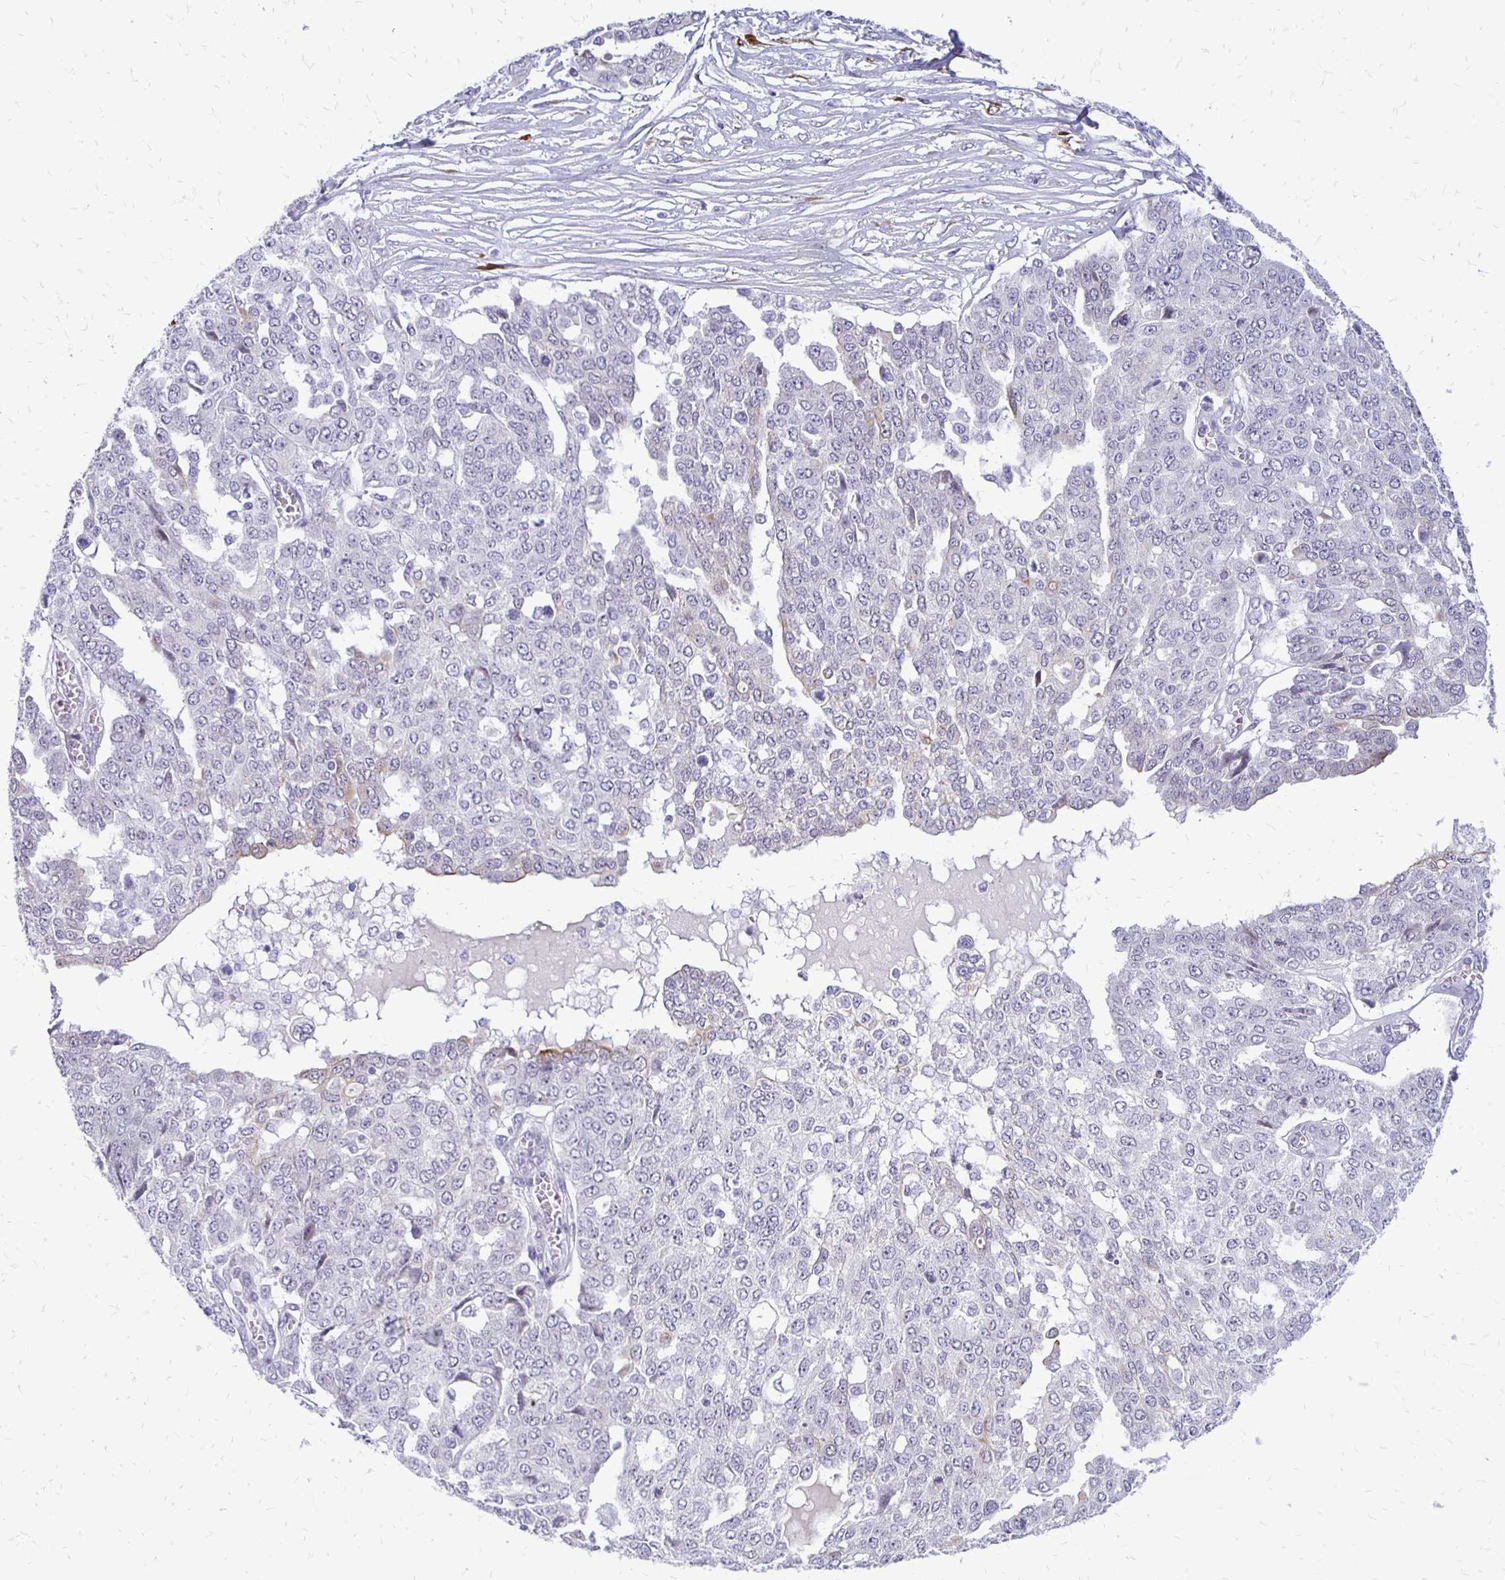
{"staining": {"intensity": "negative", "quantity": "none", "location": "none"}, "tissue": "ovarian cancer", "cell_type": "Tumor cells", "image_type": "cancer", "snomed": [{"axis": "morphology", "description": "Cystadenocarcinoma, serous, NOS"}, {"axis": "topography", "description": "Soft tissue"}, {"axis": "topography", "description": "Ovary"}], "caption": "DAB immunohistochemical staining of human ovarian serous cystadenocarcinoma exhibits no significant expression in tumor cells. (Brightfield microscopy of DAB immunohistochemistry (IHC) at high magnification).", "gene": "EPYC", "patient": {"sex": "female", "age": 57}}